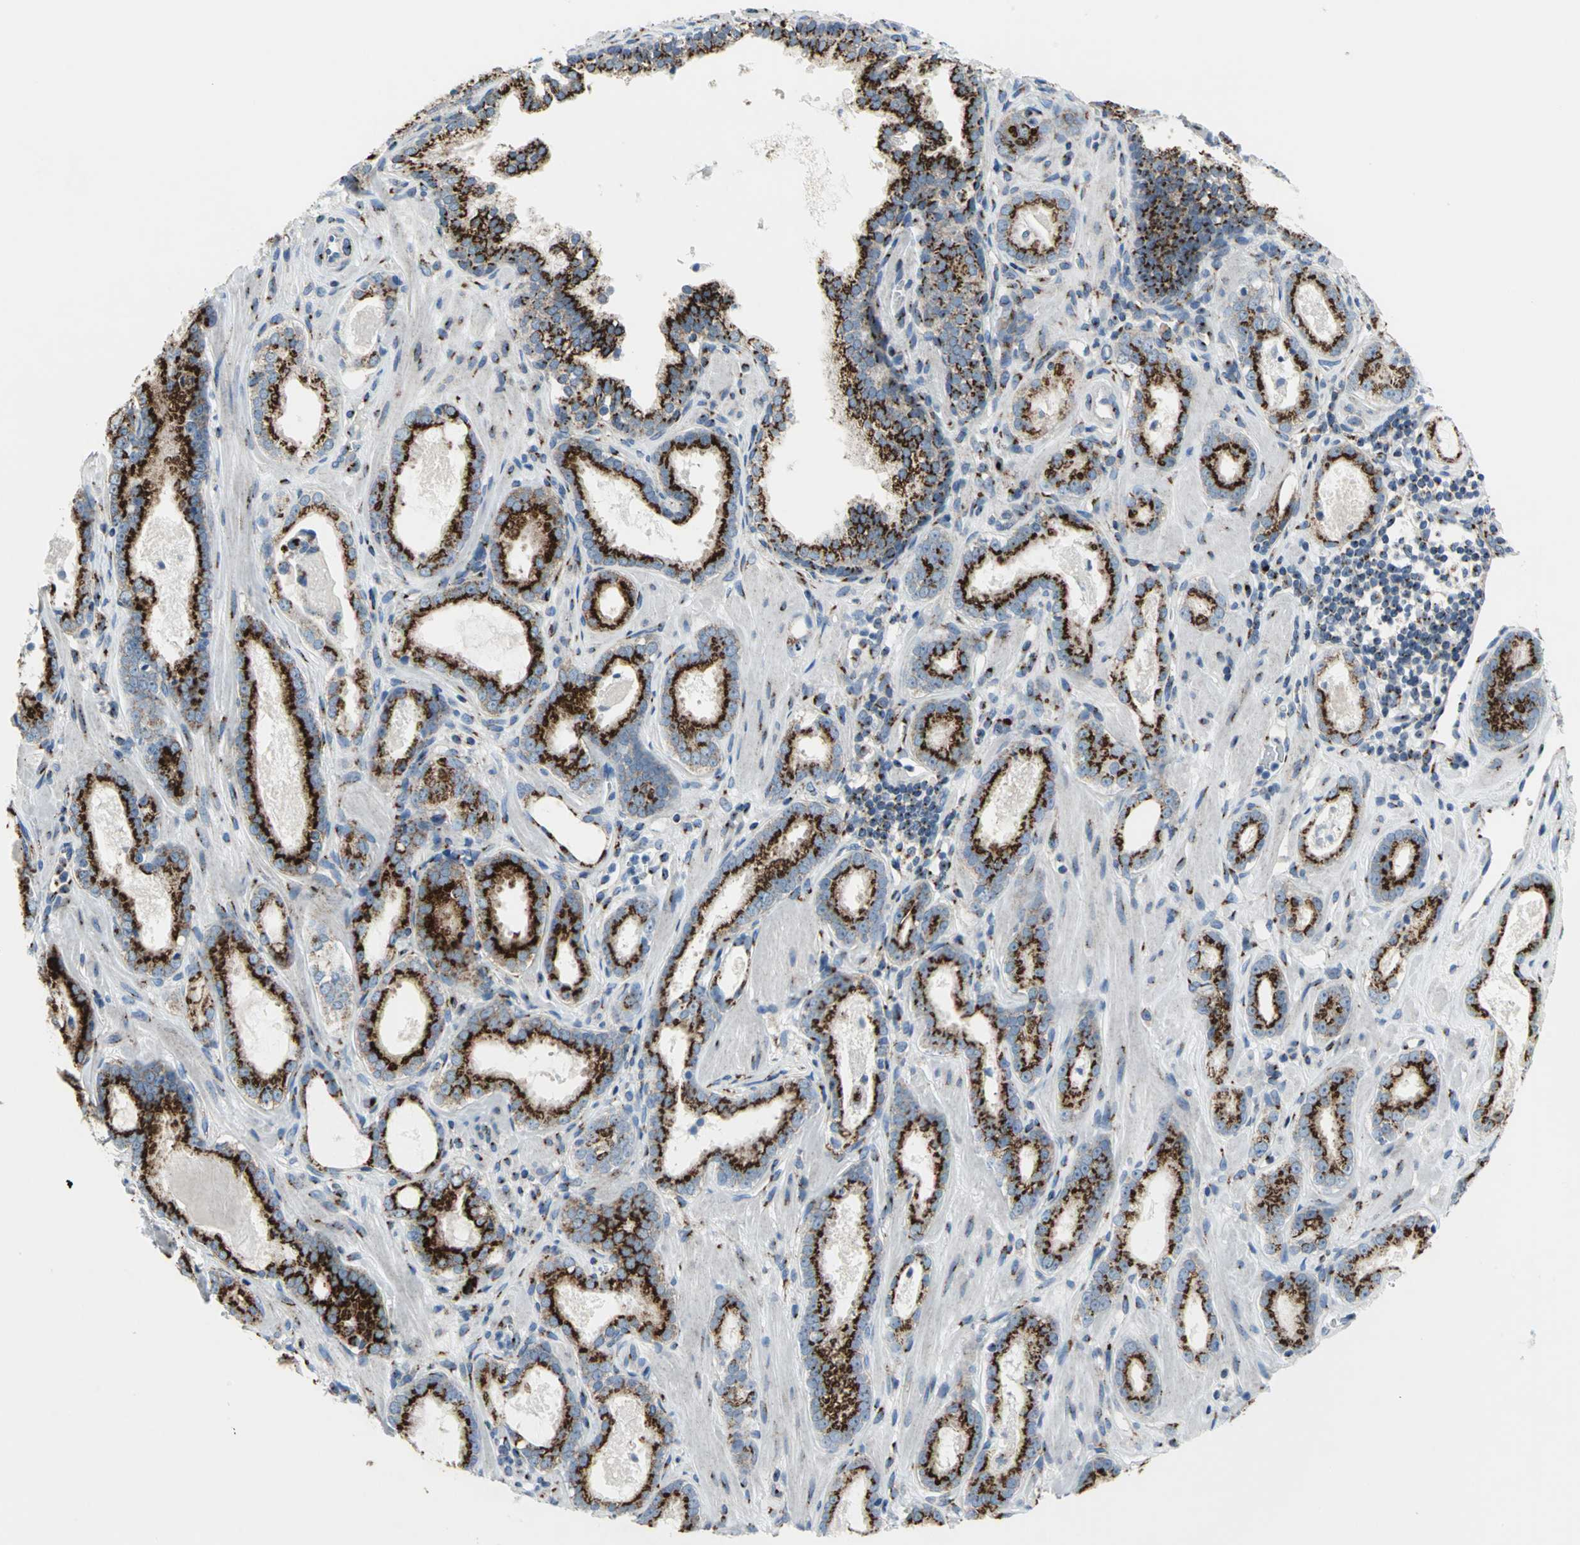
{"staining": {"intensity": "strong", "quantity": ">75%", "location": "cytoplasmic/membranous"}, "tissue": "prostate cancer", "cell_type": "Tumor cells", "image_type": "cancer", "snomed": [{"axis": "morphology", "description": "Adenocarcinoma, Low grade"}, {"axis": "topography", "description": "Prostate"}], "caption": "Protein staining by immunohistochemistry shows strong cytoplasmic/membranous expression in about >75% of tumor cells in prostate cancer.", "gene": "GPR3", "patient": {"sex": "male", "age": 57}}